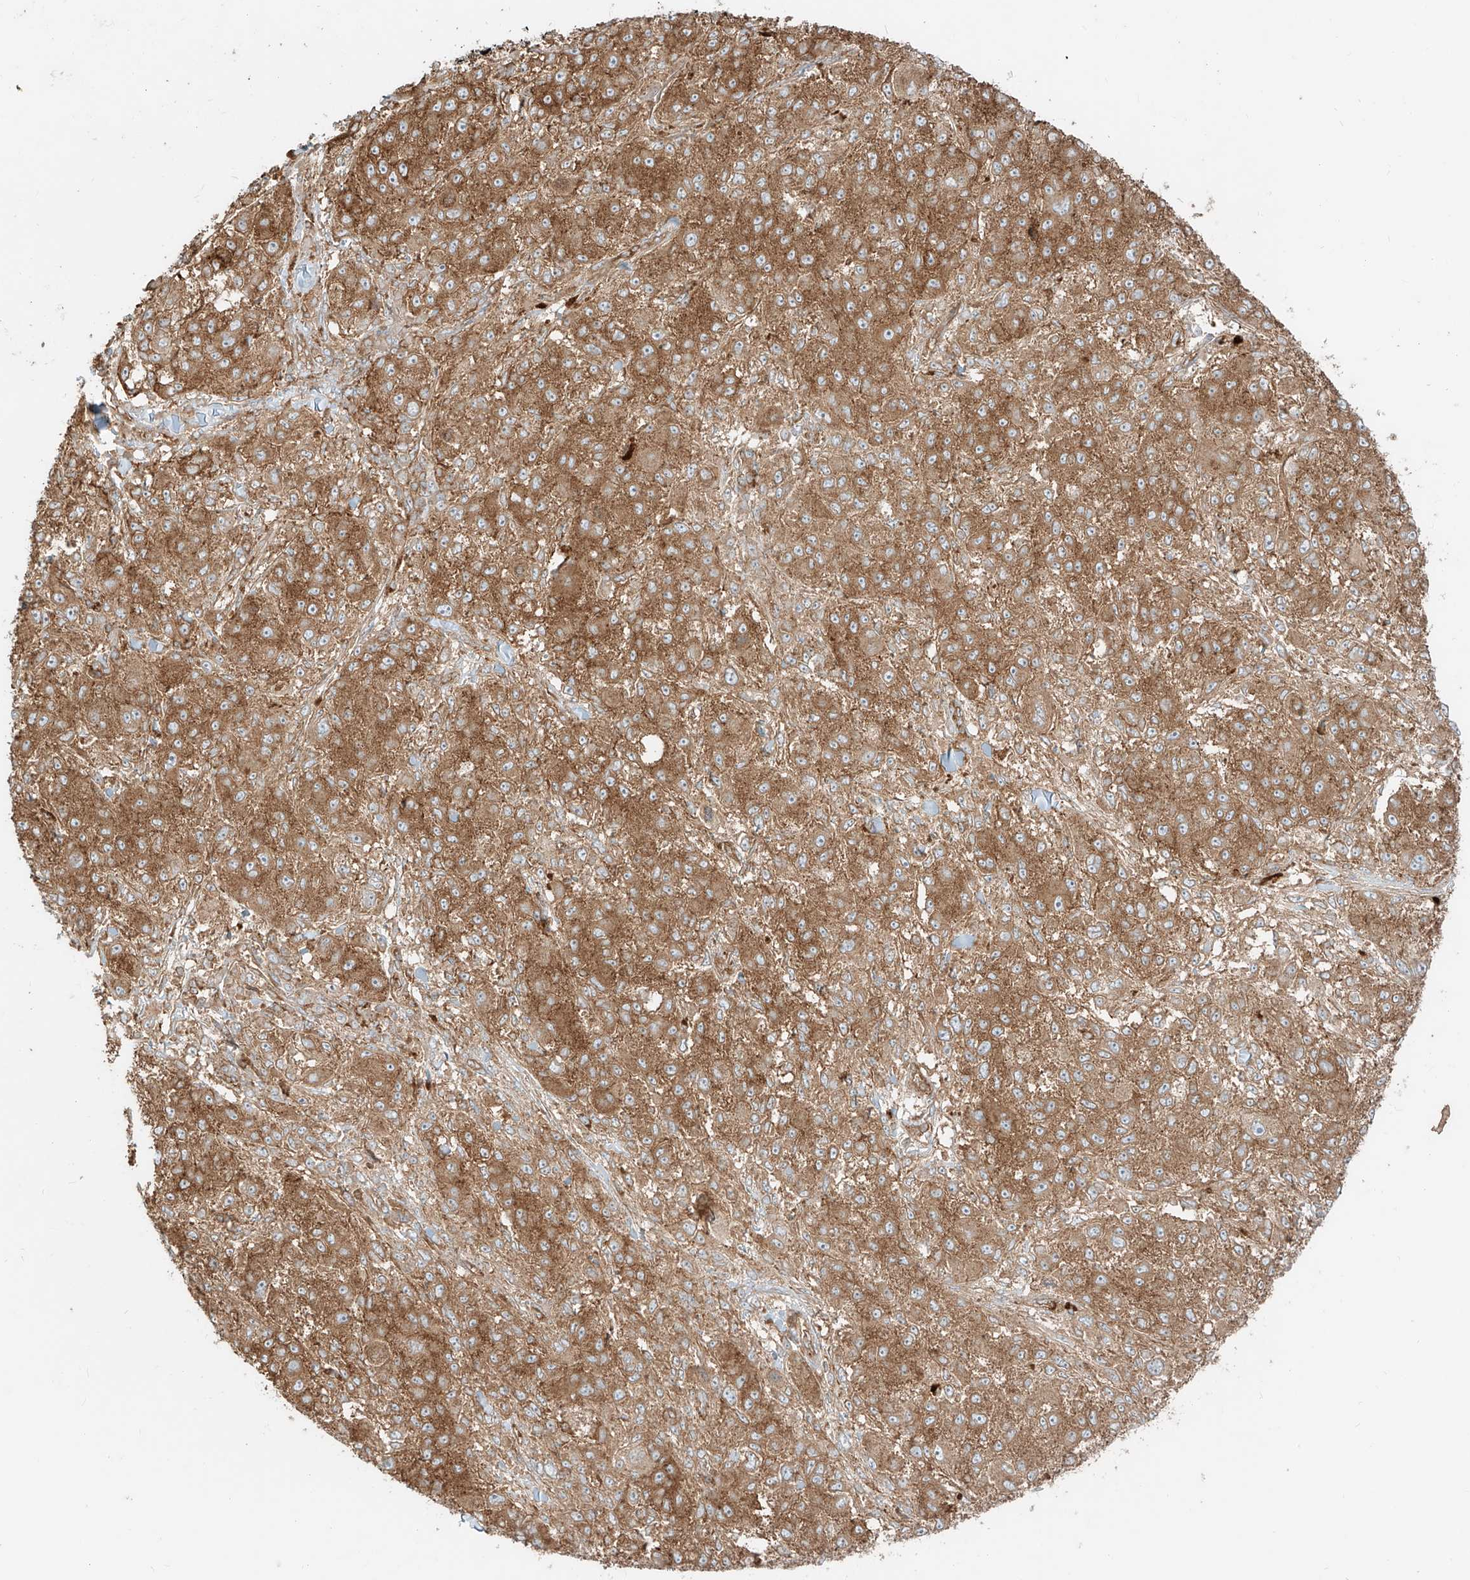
{"staining": {"intensity": "moderate", "quantity": ">75%", "location": "cytoplasmic/membranous"}, "tissue": "melanoma", "cell_type": "Tumor cells", "image_type": "cancer", "snomed": [{"axis": "morphology", "description": "Necrosis, NOS"}, {"axis": "morphology", "description": "Malignant melanoma, NOS"}, {"axis": "topography", "description": "Skin"}], "caption": "Brown immunohistochemical staining in melanoma exhibits moderate cytoplasmic/membranous positivity in about >75% of tumor cells.", "gene": "CCDC115", "patient": {"sex": "female", "age": 87}}